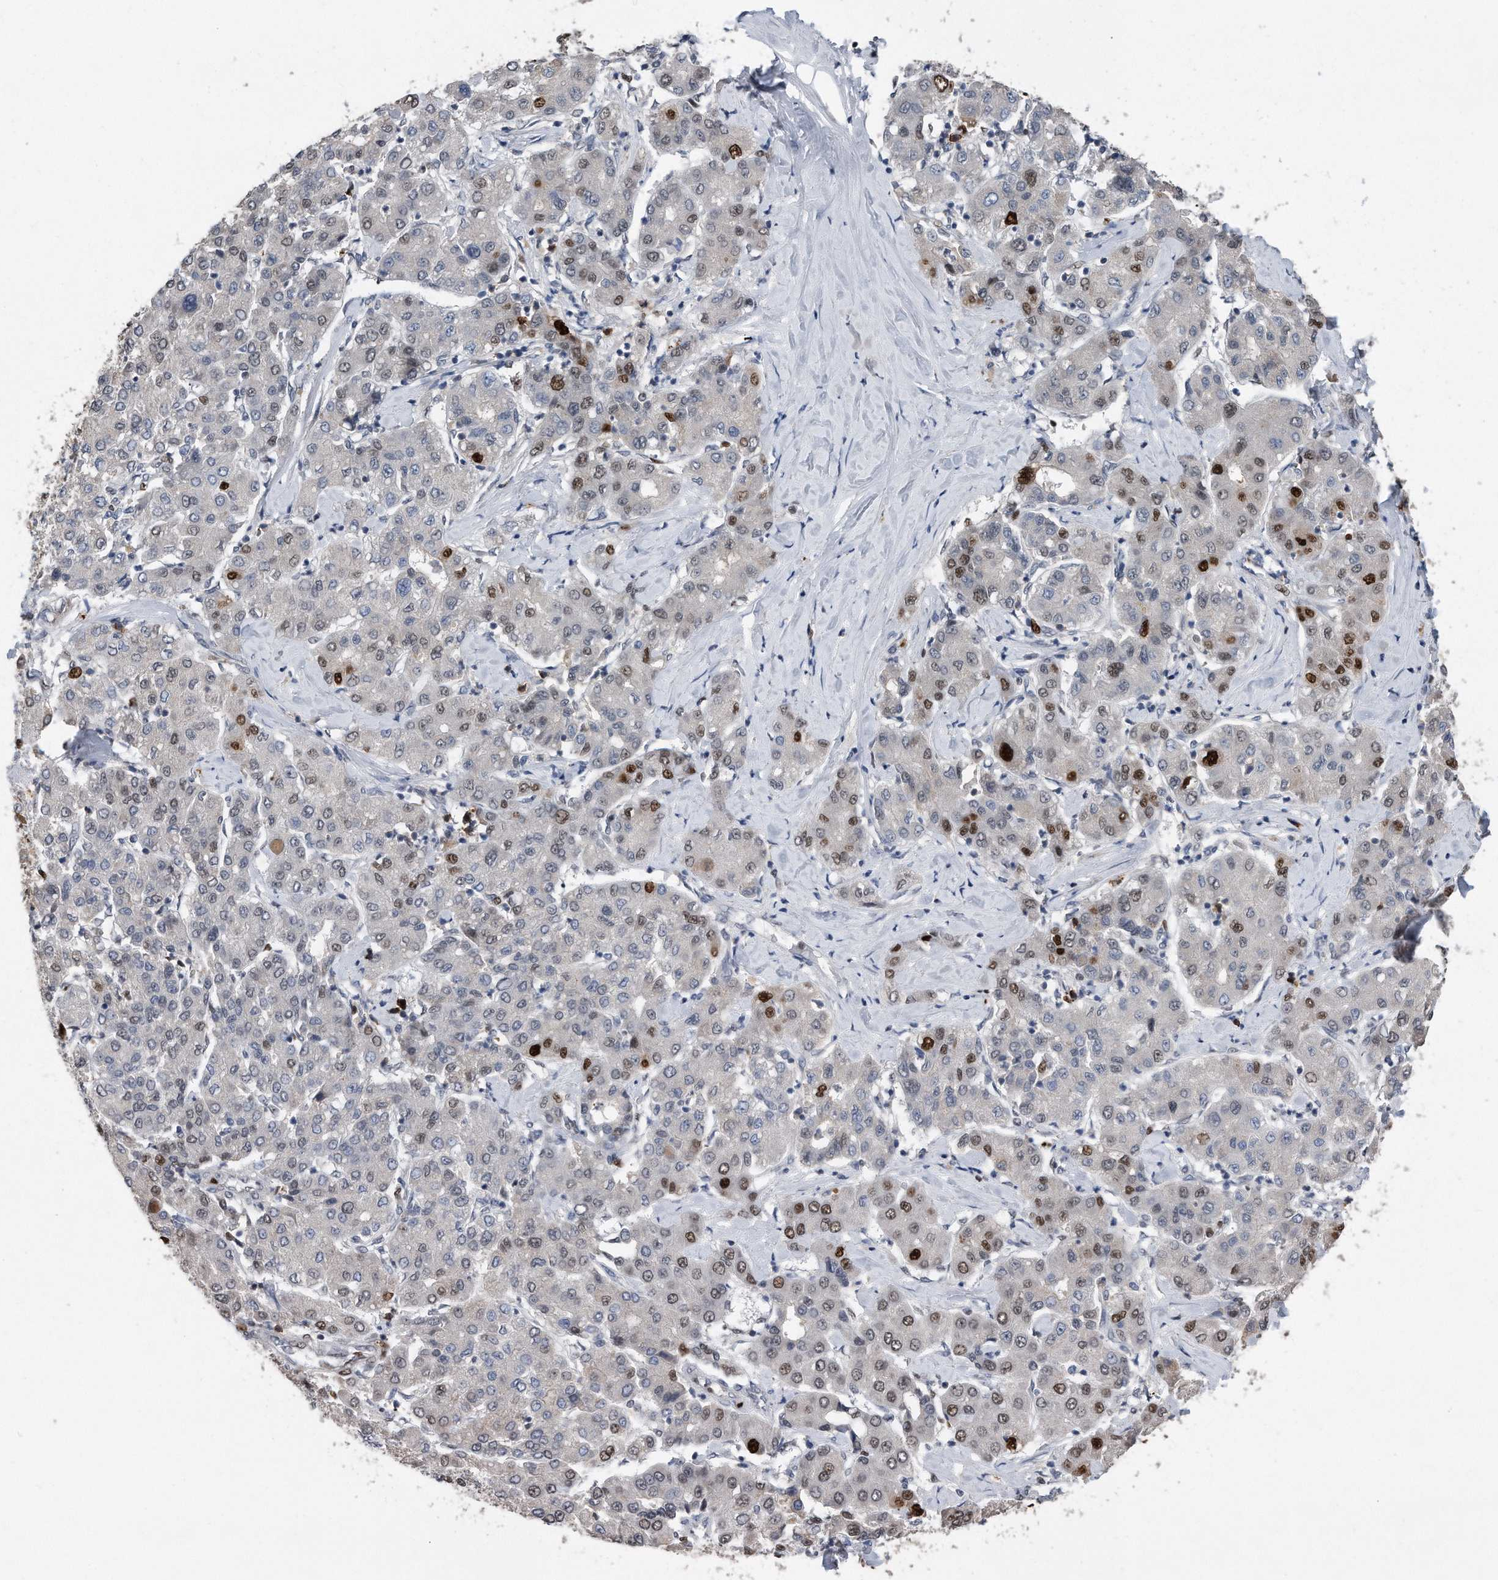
{"staining": {"intensity": "strong", "quantity": "<25%", "location": "nuclear"}, "tissue": "liver cancer", "cell_type": "Tumor cells", "image_type": "cancer", "snomed": [{"axis": "morphology", "description": "Carcinoma, Hepatocellular, NOS"}, {"axis": "topography", "description": "Liver"}], "caption": "High-power microscopy captured an immunohistochemistry (IHC) photomicrograph of liver cancer (hepatocellular carcinoma), revealing strong nuclear staining in approximately <25% of tumor cells.", "gene": "PCNA", "patient": {"sex": "male", "age": 65}}